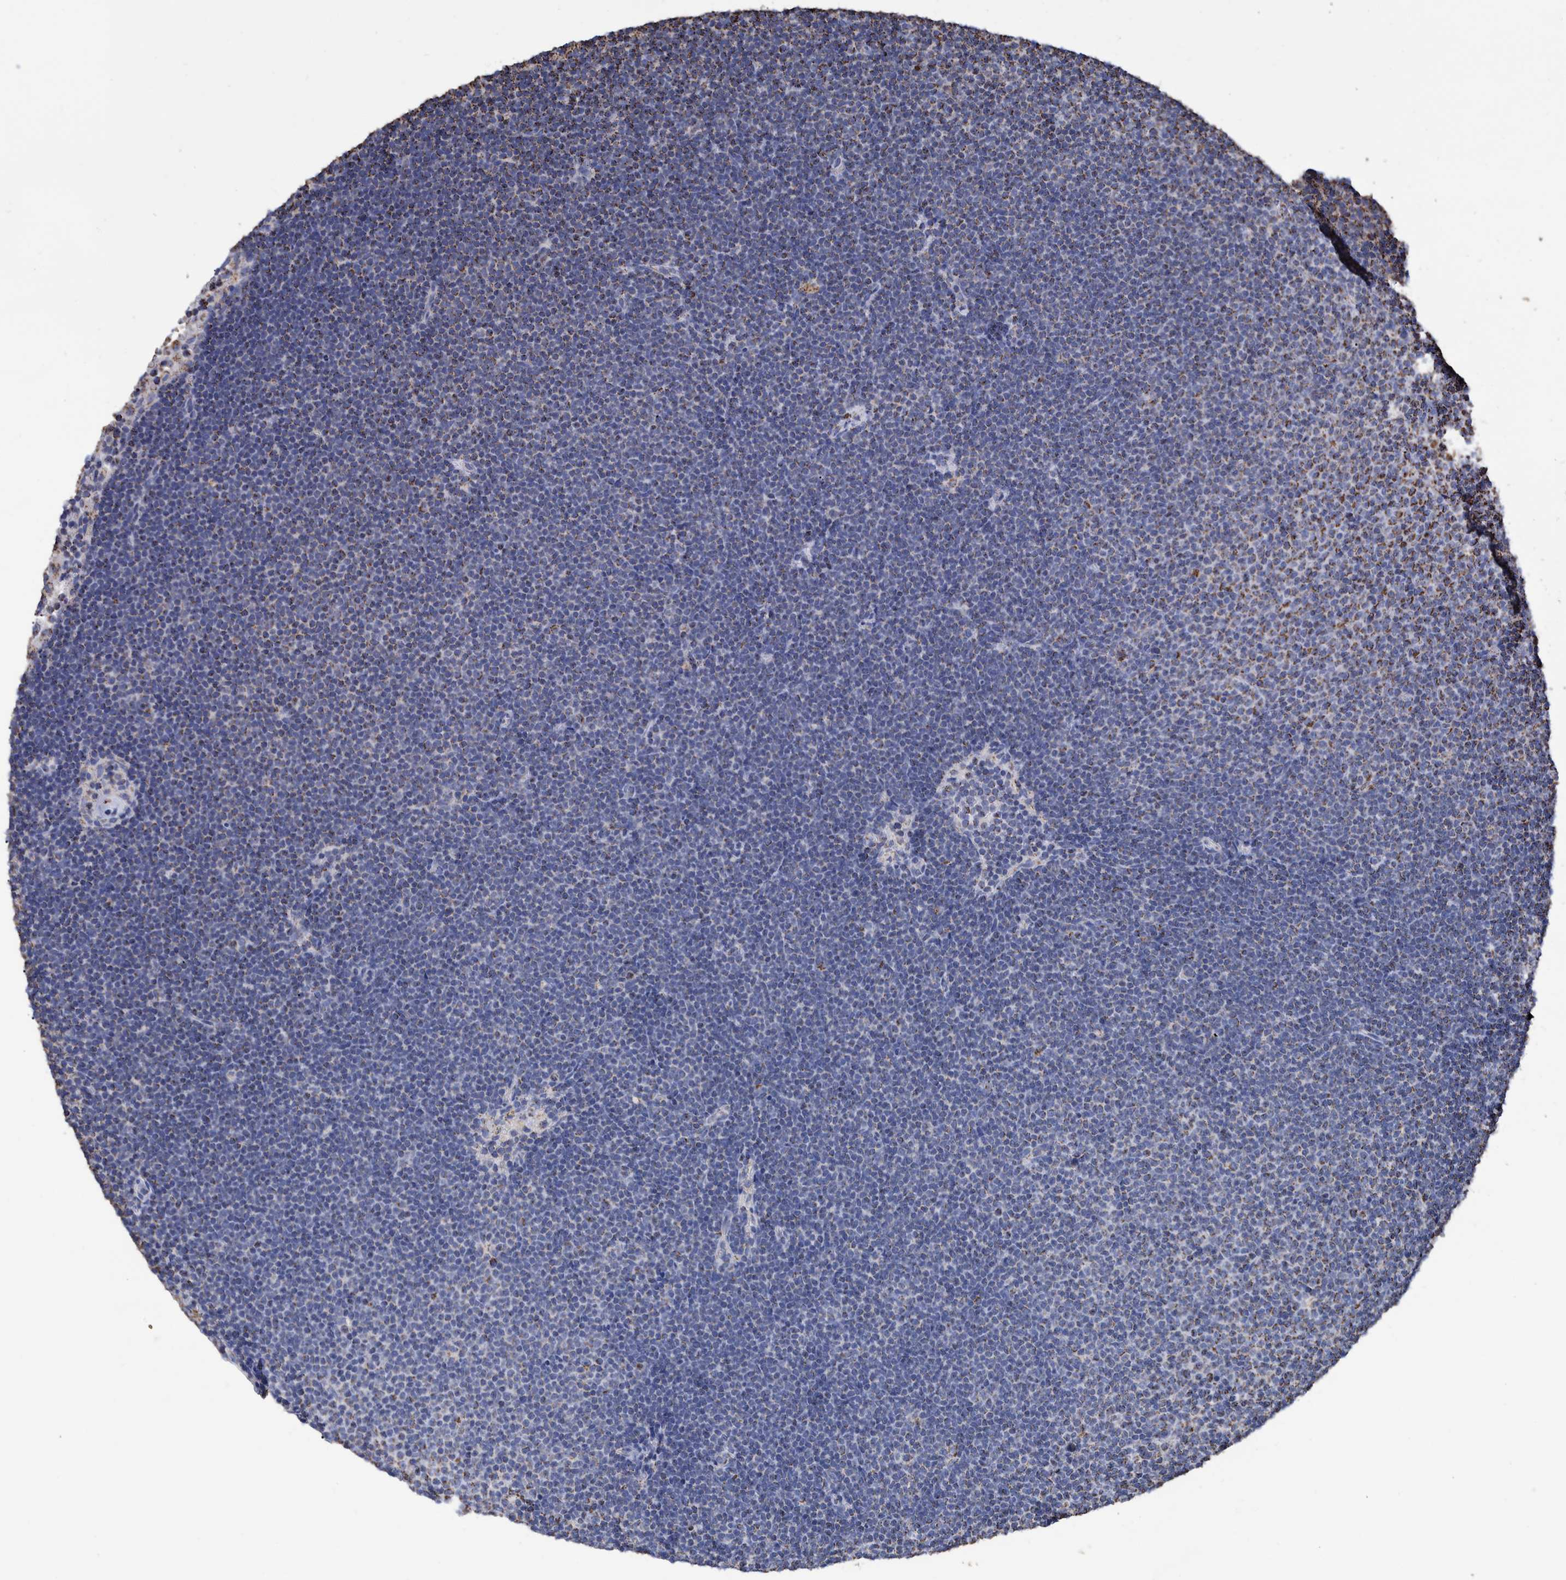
{"staining": {"intensity": "moderate", "quantity": "25%-75%", "location": "cytoplasmic/membranous"}, "tissue": "lymphoma", "cell_type": "Tumor cells", "image_type": "cancer", "snomed": [{"axis": "morphology", "description": "Malignant lymphoma, non-Hodgkin's type, Low grade"}, {"axis": "topography", "description": "Lymph node"}], "caption": "Lymphoma was stained to show a protein in brown. There is medium levels of moderate cytoplasmic/membranous expression in approximately 25%-75% of tumor cells. (DAB (3,3'-diaminobenzidine) = brown stain, brightfield microscopy at high magnification).", "gene": "VPS26C", "patient": {"sex": "female", "age": 53}}